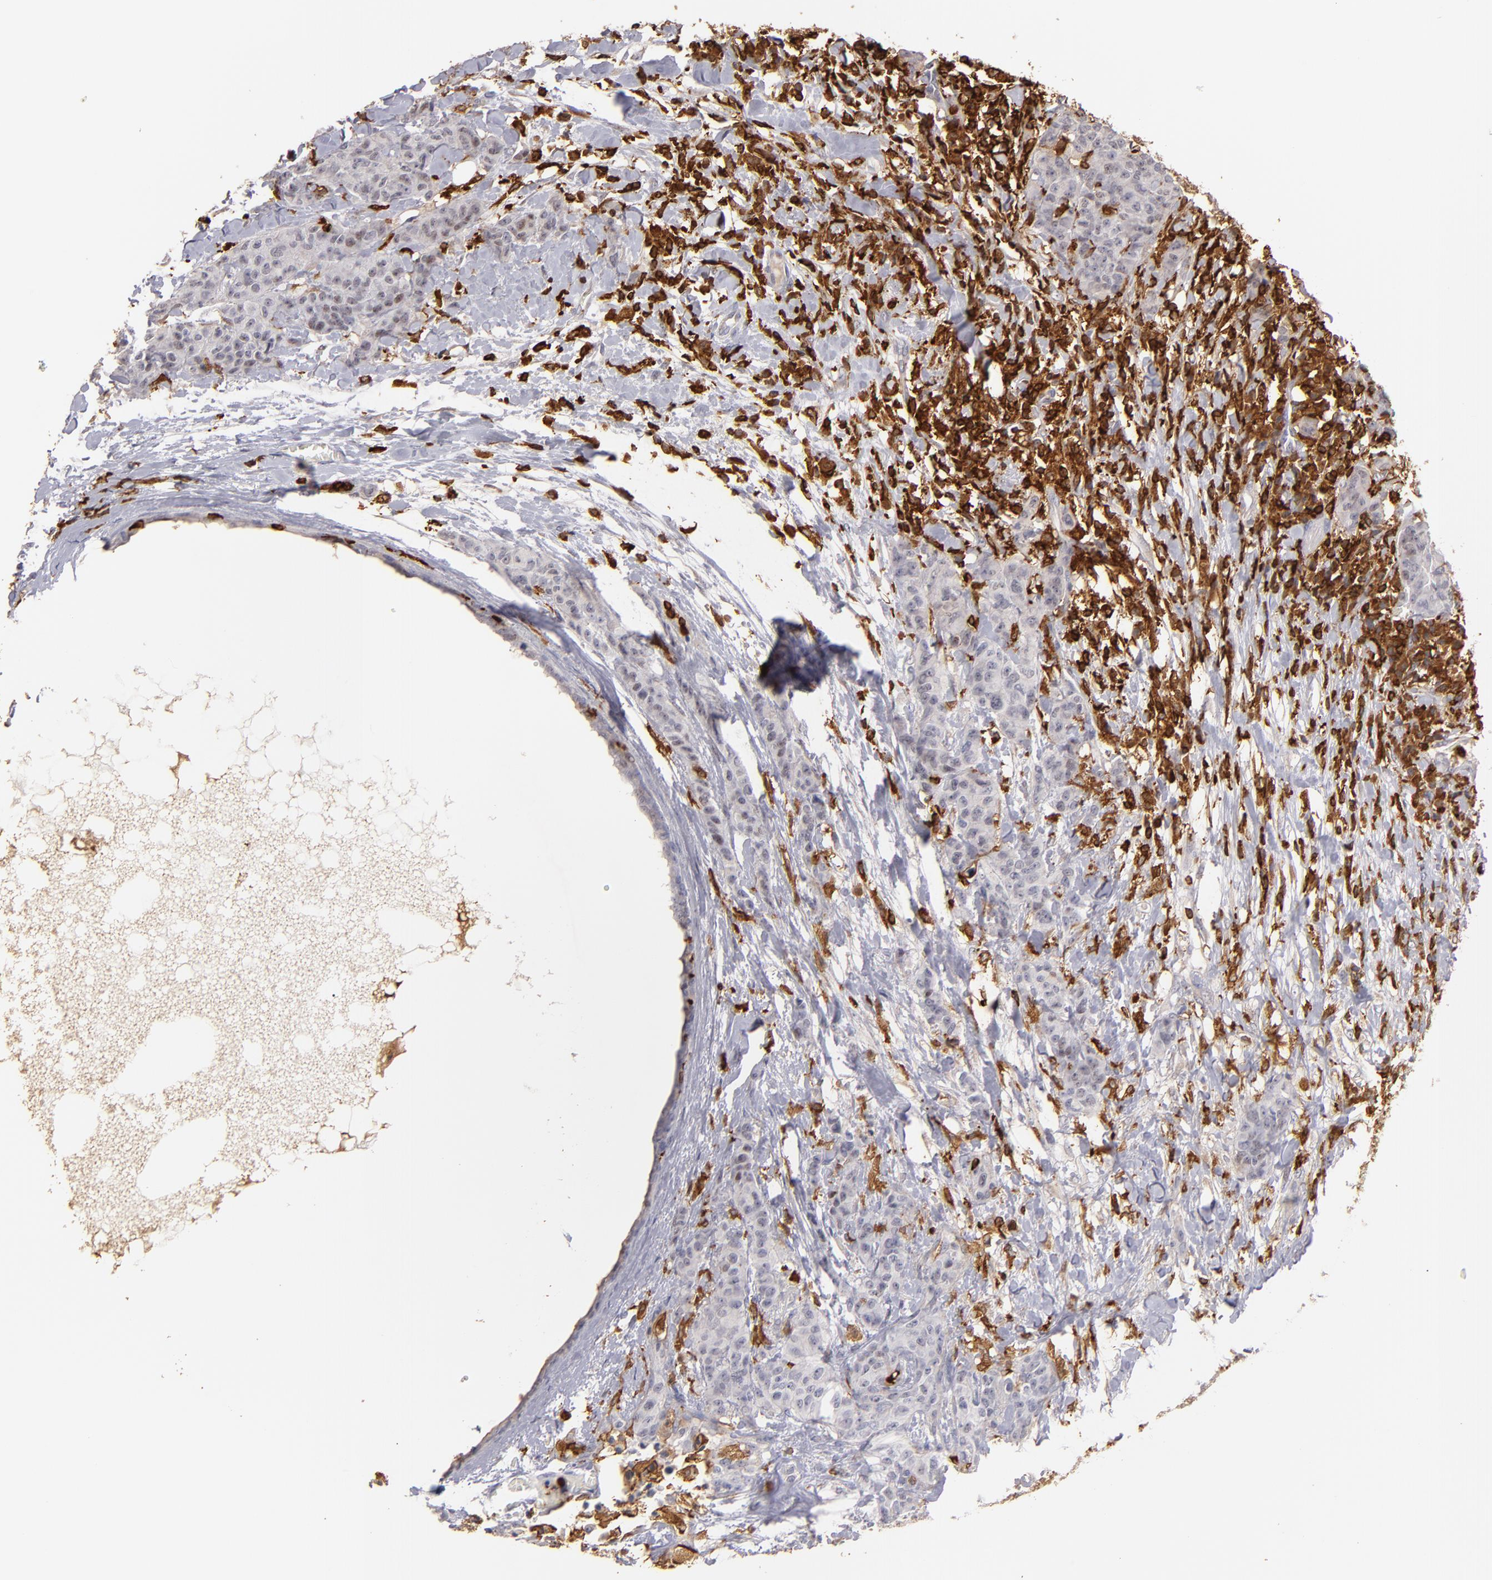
{"staining": {"intensity": "negative", "quantity": "none", "location": "none"}, "tissue": "breast cancer", "cell_type": "Tumor cells", "image_type": "cancer", "snomed": [{"axis": "morphology", "description": "Duct carcinoma"}, {"axis": "topography", "description": "Breast"}], "caption": "Immunohistochemistry (IHC) micrograph of neoplastic tissue: invasive ductal carcinoma (breast) stained with DAB shows no significant protein expression in tumor cells. (DAB IHC visualized using brightfield microscopy, high magnification).", "gene": "WAS", "patient": {"sex": "female", "age": 40}}